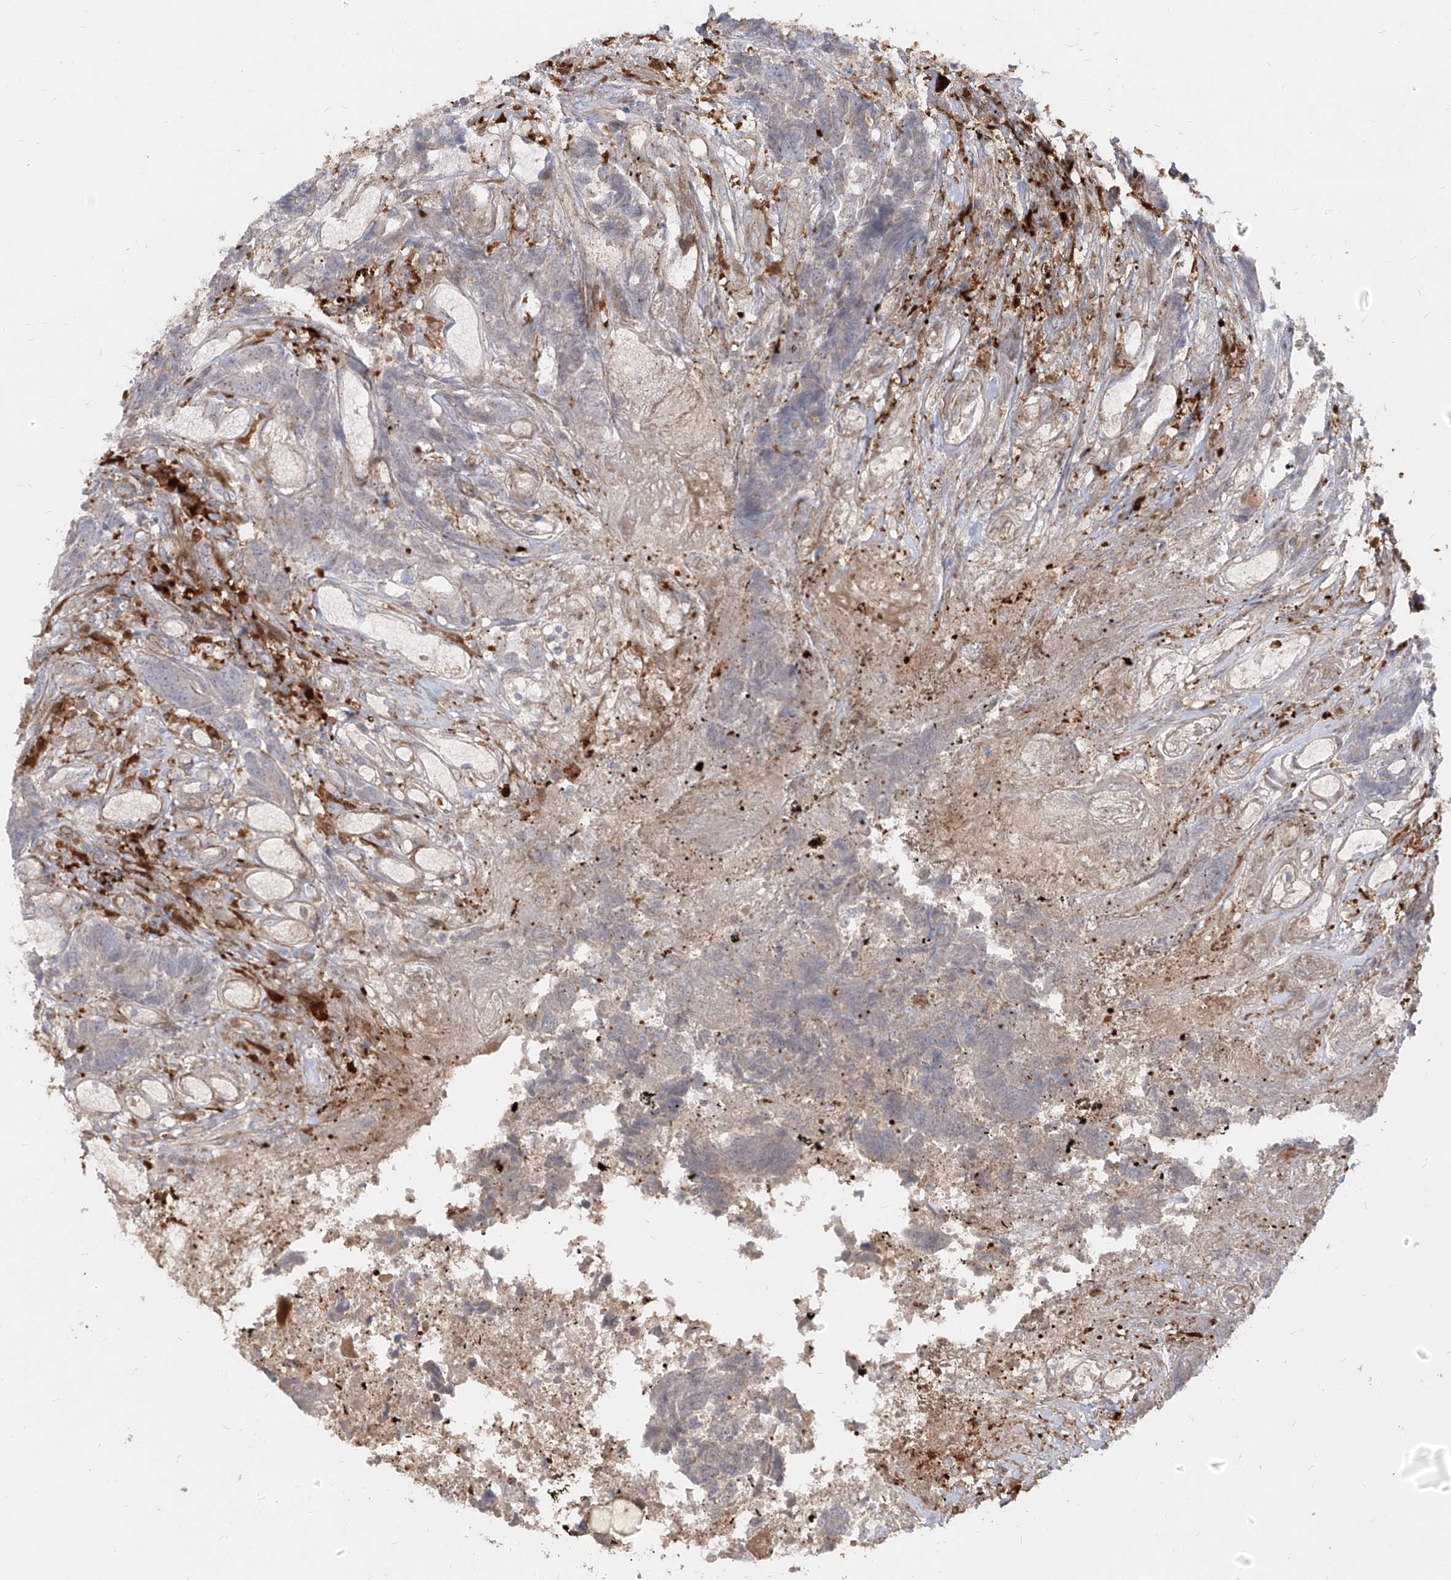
{"staining": {"intensity": "negative", "quantity": "none", "location": "none"}, "tissue": "colorectal cancer", "cell_type": "Tumor cells", "image_type": "cancer", "snomed": [{"axis": "morphology", "description": "Adenocarcinoma, NOS"}, {"axis": "topography", "description": "Rectum"}], "caption": "There is no significant expression in tumor cells of colorectal cancer (adenocarcinoma). (Immunohistochemistry, brightfield microscopy, high magnification).", "gene": "KYNU", "patient": {"sex": "male", "age": 84}}